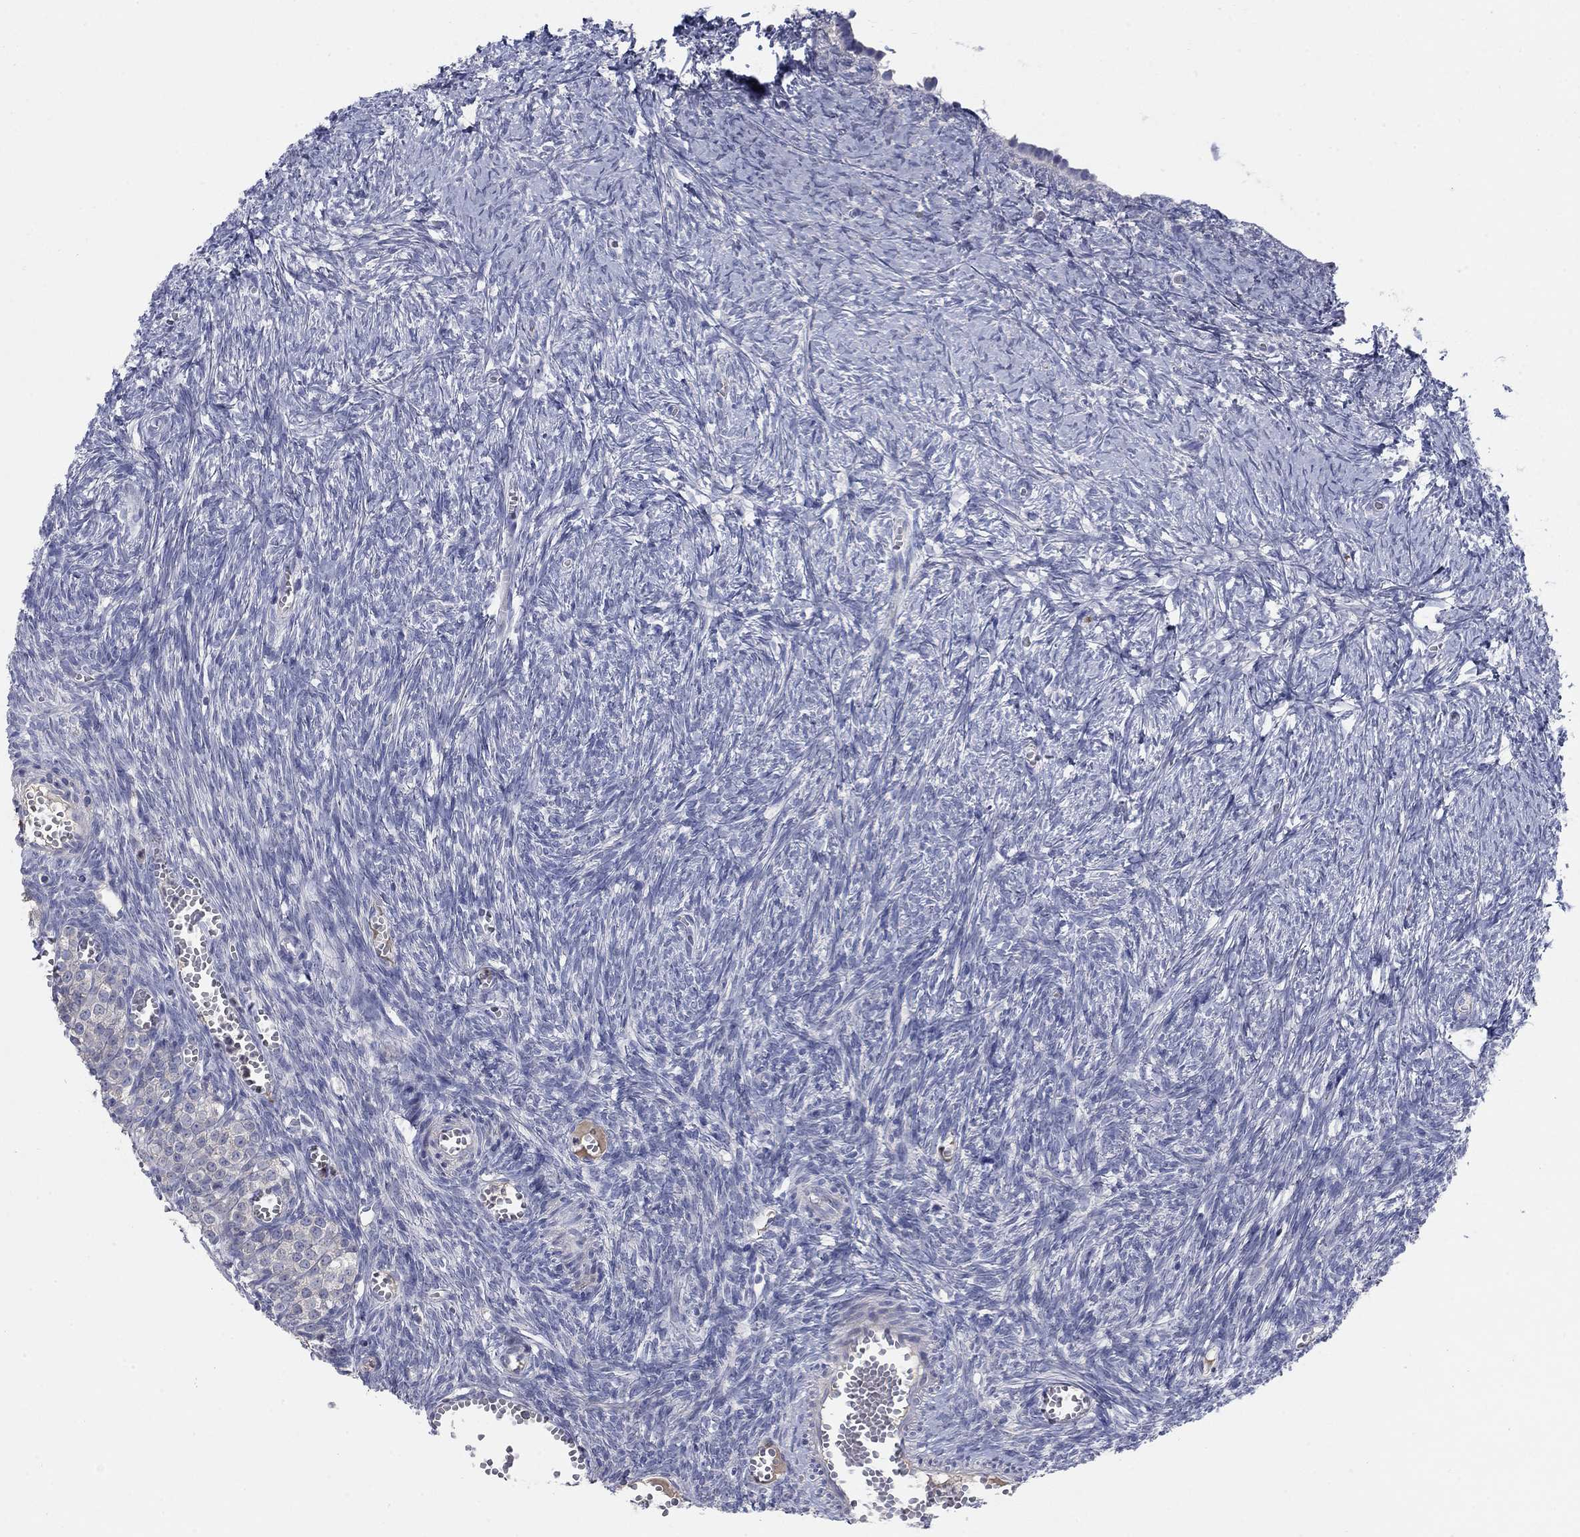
{"staining": {"intensity": "negative", "quantity": "none", "location": "none"}, "tissue": "ovary", "cell_type": "Follicle cells", "image_type": "normal", "snomed": [{"axis": "morphology", "description": "Normal tissue, NOS"}, {"axis": "topography", "description": "Ovary"}], "caption": "Immunohistochemistry photomicrograph of benign human ovary stained for a protein (brown), which reveals no positivity in follicle cells. Nuclei are stained in blue.", "gene": "TMEM249", "patient": {"sex": "female", "age": 43}}